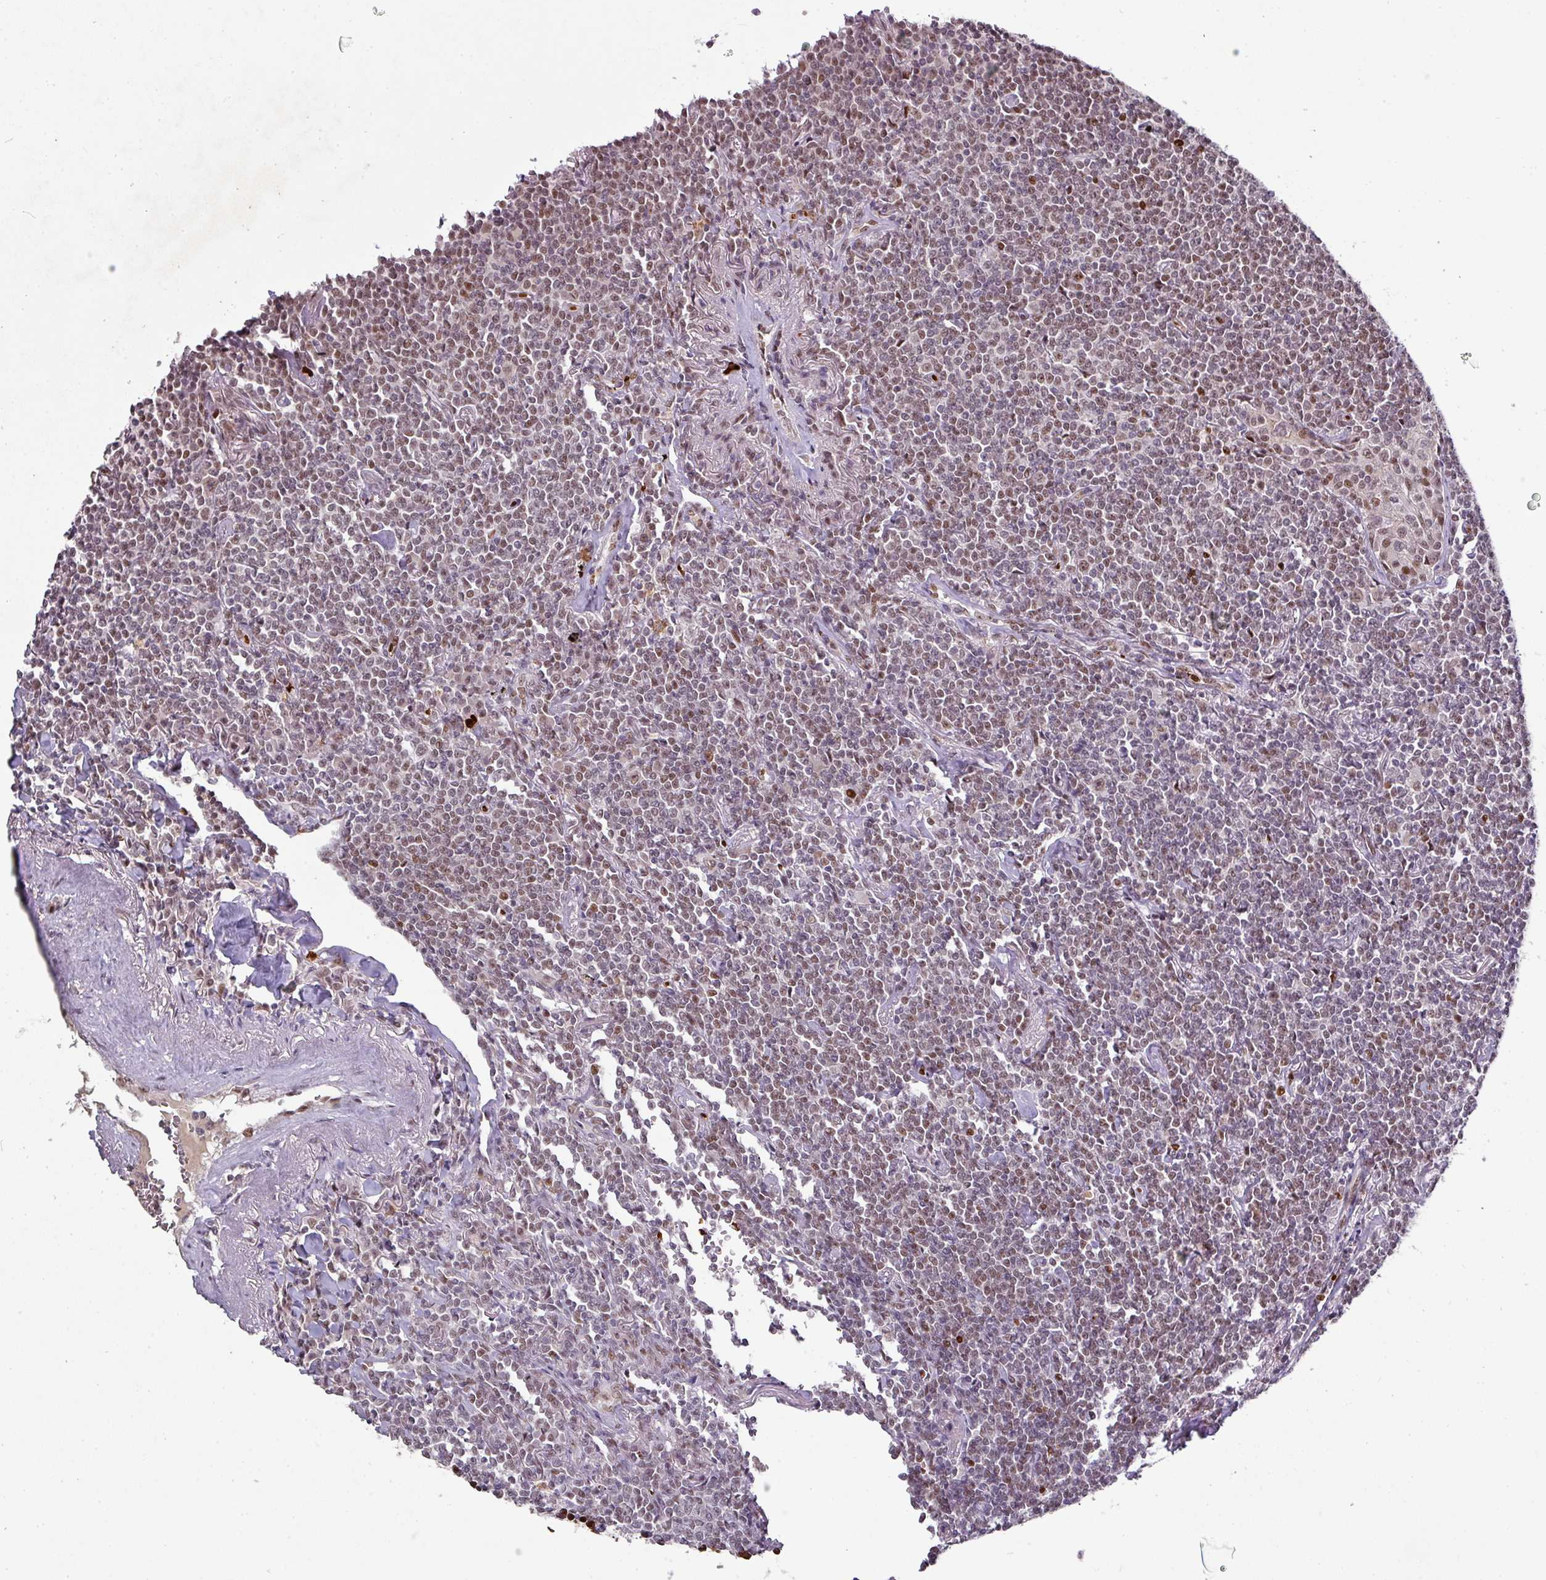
{"staining": {"intensity": "weak", "quantity": "25%-75%", "location": "nuclear"}, "tissue": "lymphoma", "cell_type": "Tumor cells", "image_type": "cancer", "snomed": [{"axis": "morphology", "description": "Malignant lymphoma, non-Hodgkin's type, Low grade"}, {"axis": "topography", "description": "Lung"}], "caption": "Protein analysis of lymphoma tissue reveals weak nuclear expression in about 25%-75% of tumor cells.", "gene": "NEIL1", "patient": {"sex": "female", "age": 71}}